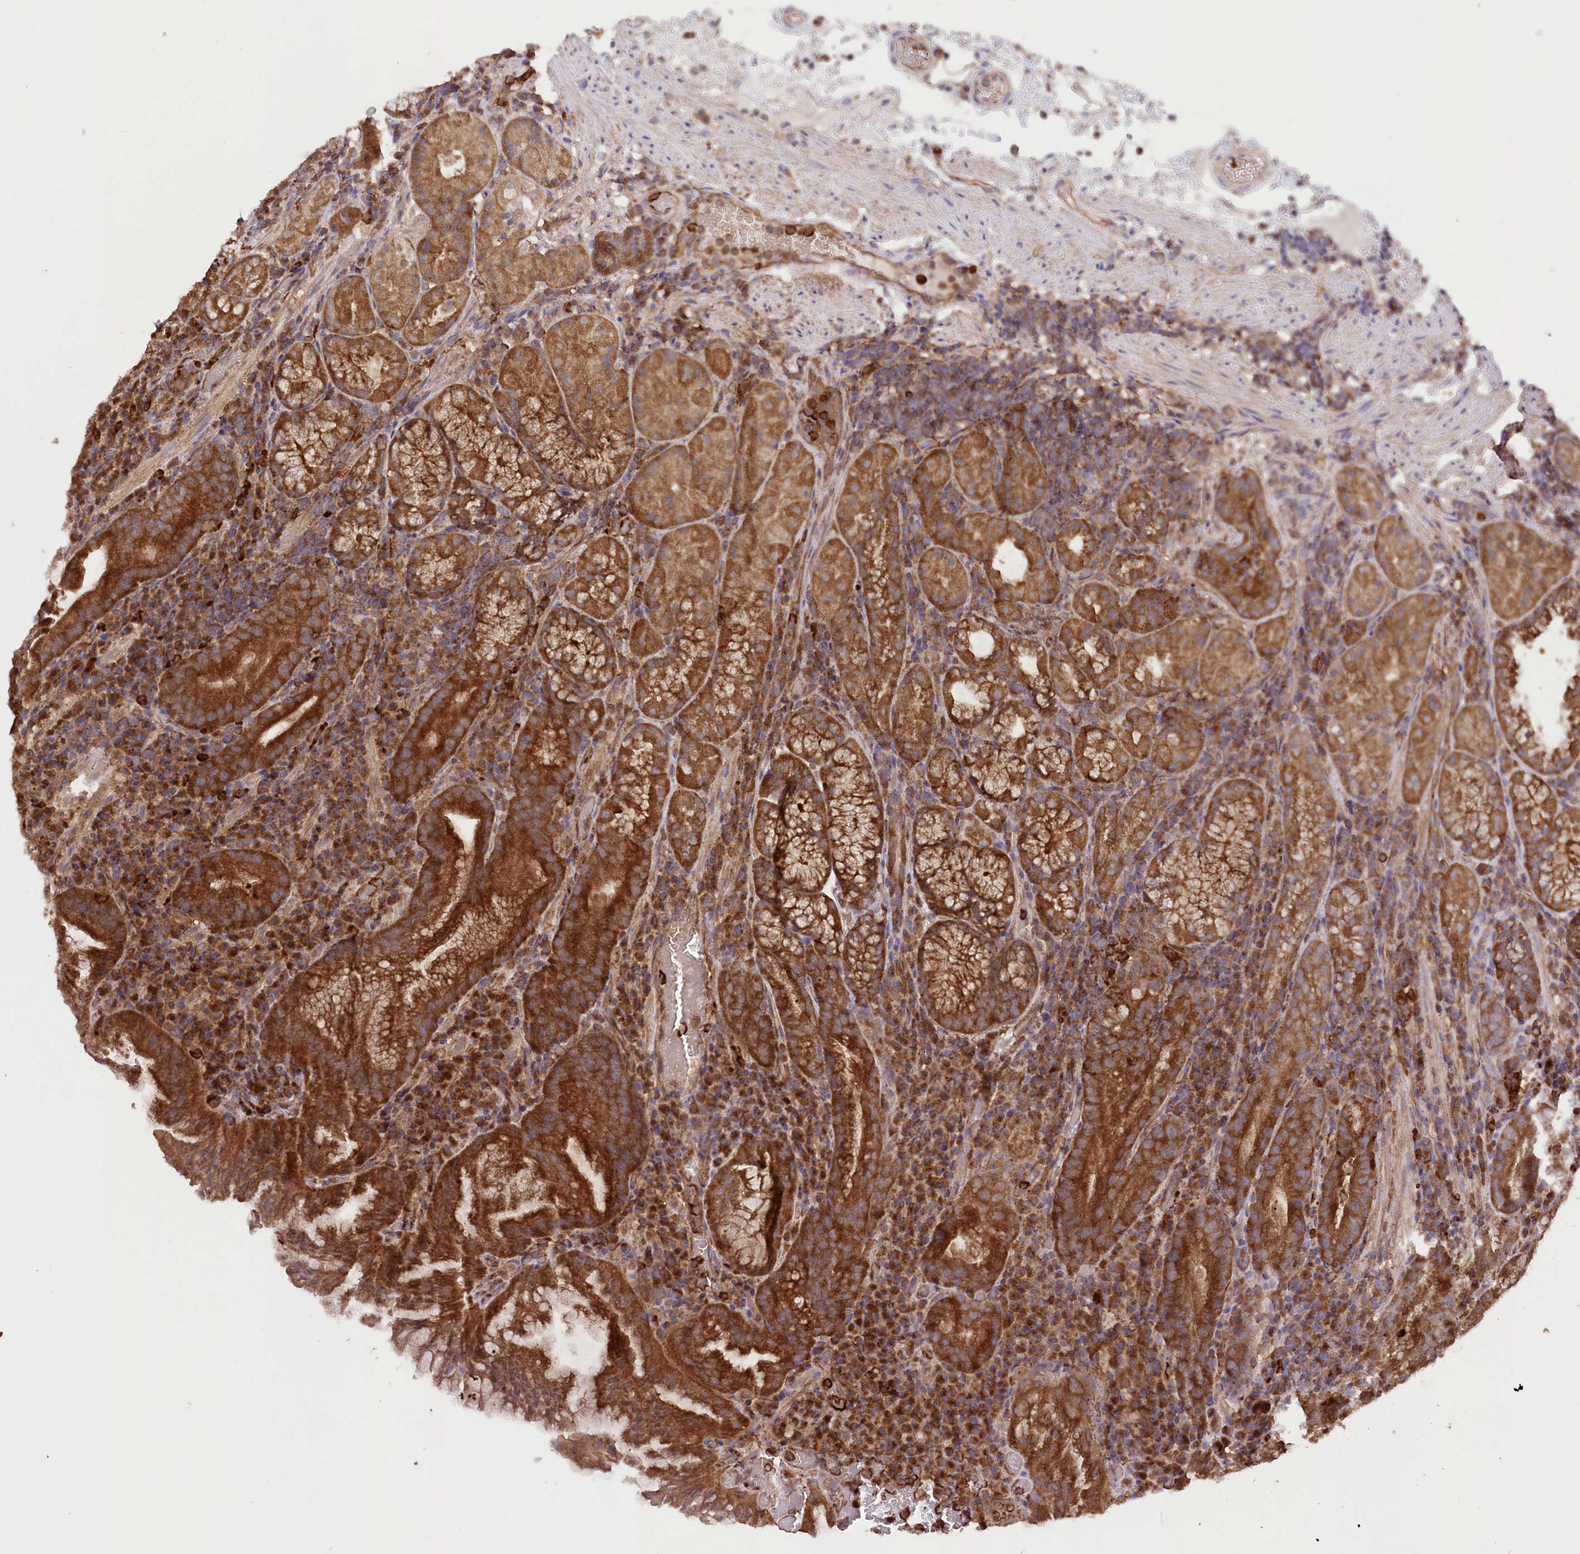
{"staining": {"intensity": "strong", "quantity": ">75%", "location": "cytoplasmic/membranous"}, "tissue": "stomach", "cell_type": "Glandular cells", "image_type": "normal", "snomed": [{"axis": "morphology", "description": "Normal tissue, NOS"}, {"axis": "morphology", "description": "Inflammation, NOS"}, {"axis": "topography", "description": "Stomach"}], "caption": "Immunohistochemistry histopathology image of unremarkable stomach: human stomach stained using immunohistochemistry (IHC) demonstrates high levels of strong protein expression localized specifically in the cytoplasmic/membranous of glandular cells, appearing as a cytoplasmic/membranous brown color.", "gene": "LSG1", "patient": {"sex": "male", "age": 79}}